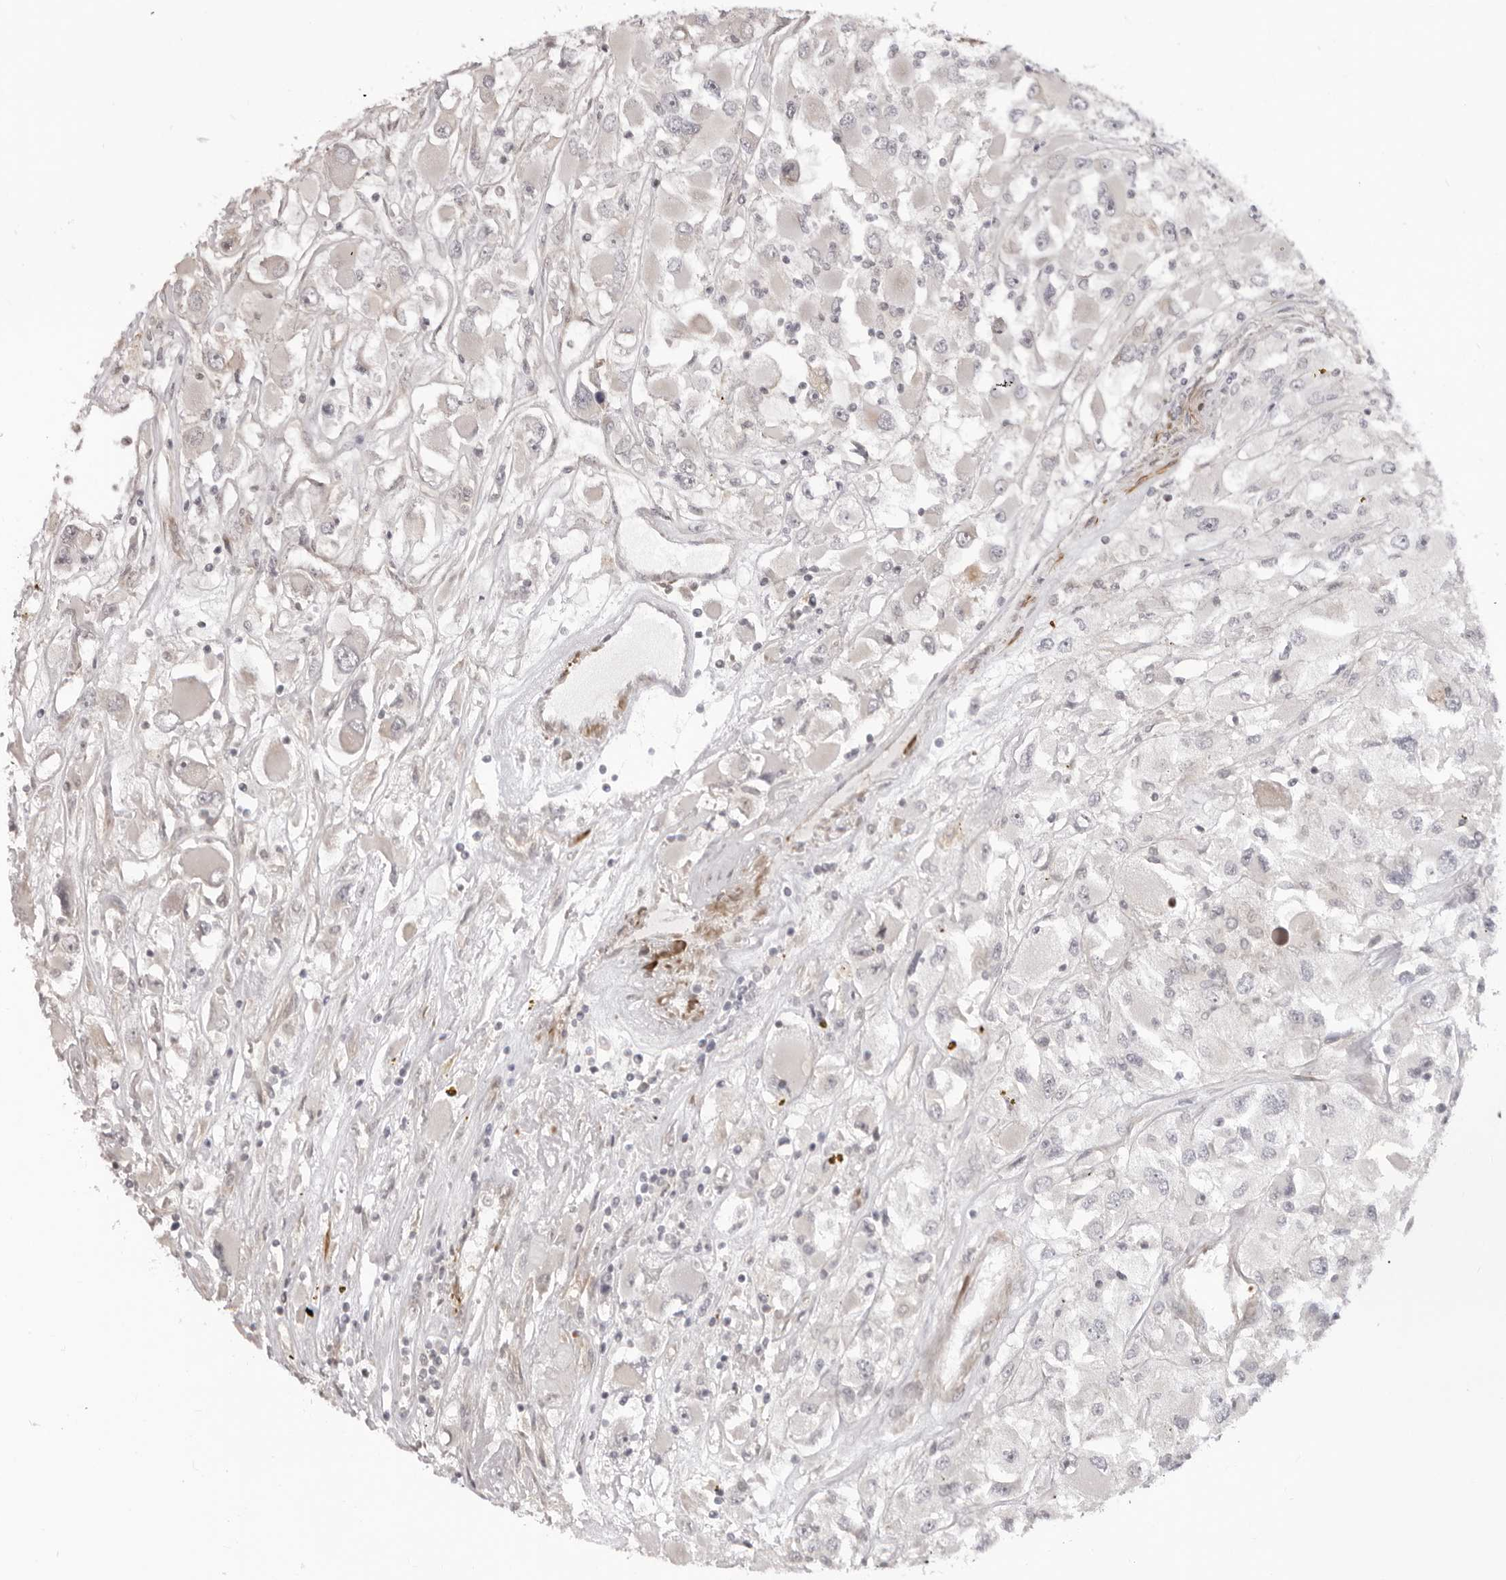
{"staining": {"intensity": "negative", "quantity": "none", "location": "none"}, "tissue": "renal cancer", "cell_type": "Tumor cells", "image_type": "cancer", "snomed": [{"axis": "morphology", "description": "Adenocarcinoma, NOS"}, {"axis": "topography", "description": "Kidney"}], "caption": "The immunohistochemistry histopathology image has no significant staining in tumor cells of adenocarcinoma (renal) tissue. Brightfield microscopy of immunohistochemistry stained with DAB (brown) and hematoxylin (blue), captured at high magnification.", "gene": "SRGAP2", "patient": {"sex": "female", "age": 52}}